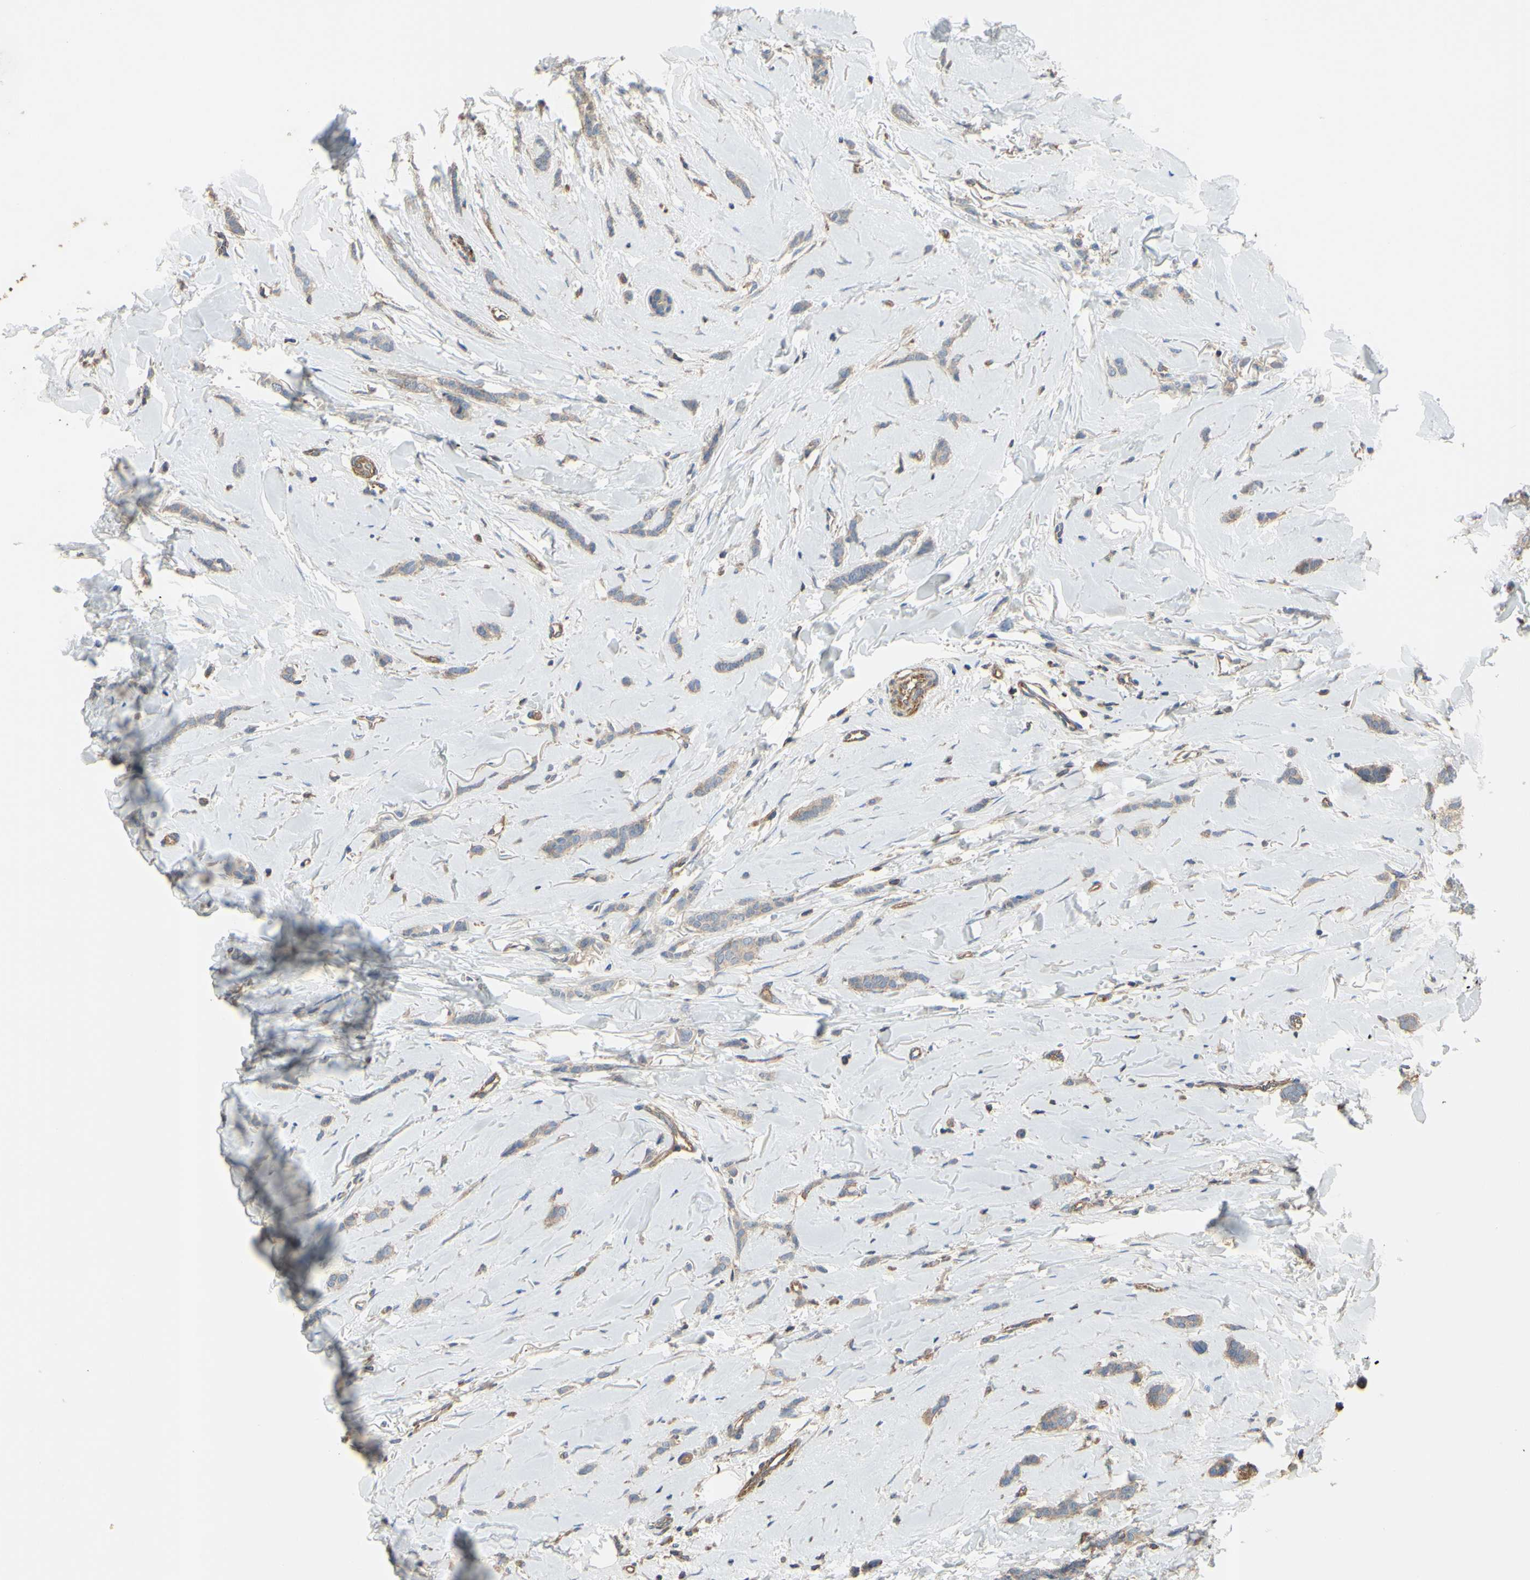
{"staining": {"intensity": "weak", "quantity": ">75%", "location": "cytoplasmic/membranous"}, "tissue": "breast cancer", "cell_type": "Tumor cells", "image_type": "cancer", "snomed": [{"axis": "morphology", "description": "Lobular carcinoma"}, {"axis": "topography", "description": "Skin"}, {"axis": "topography", "description": "Breast"}], "caption": "Immunohistochemical staining of breast cancer (lobular carcinoma) demonstrates low levels of weak cytoplasmic/membranous protein staining in approximately >75% of tumor cells. Nuclei are stained in blue.", "gene": "BECN1", "patient": {"sex": "female", "age": 46}}